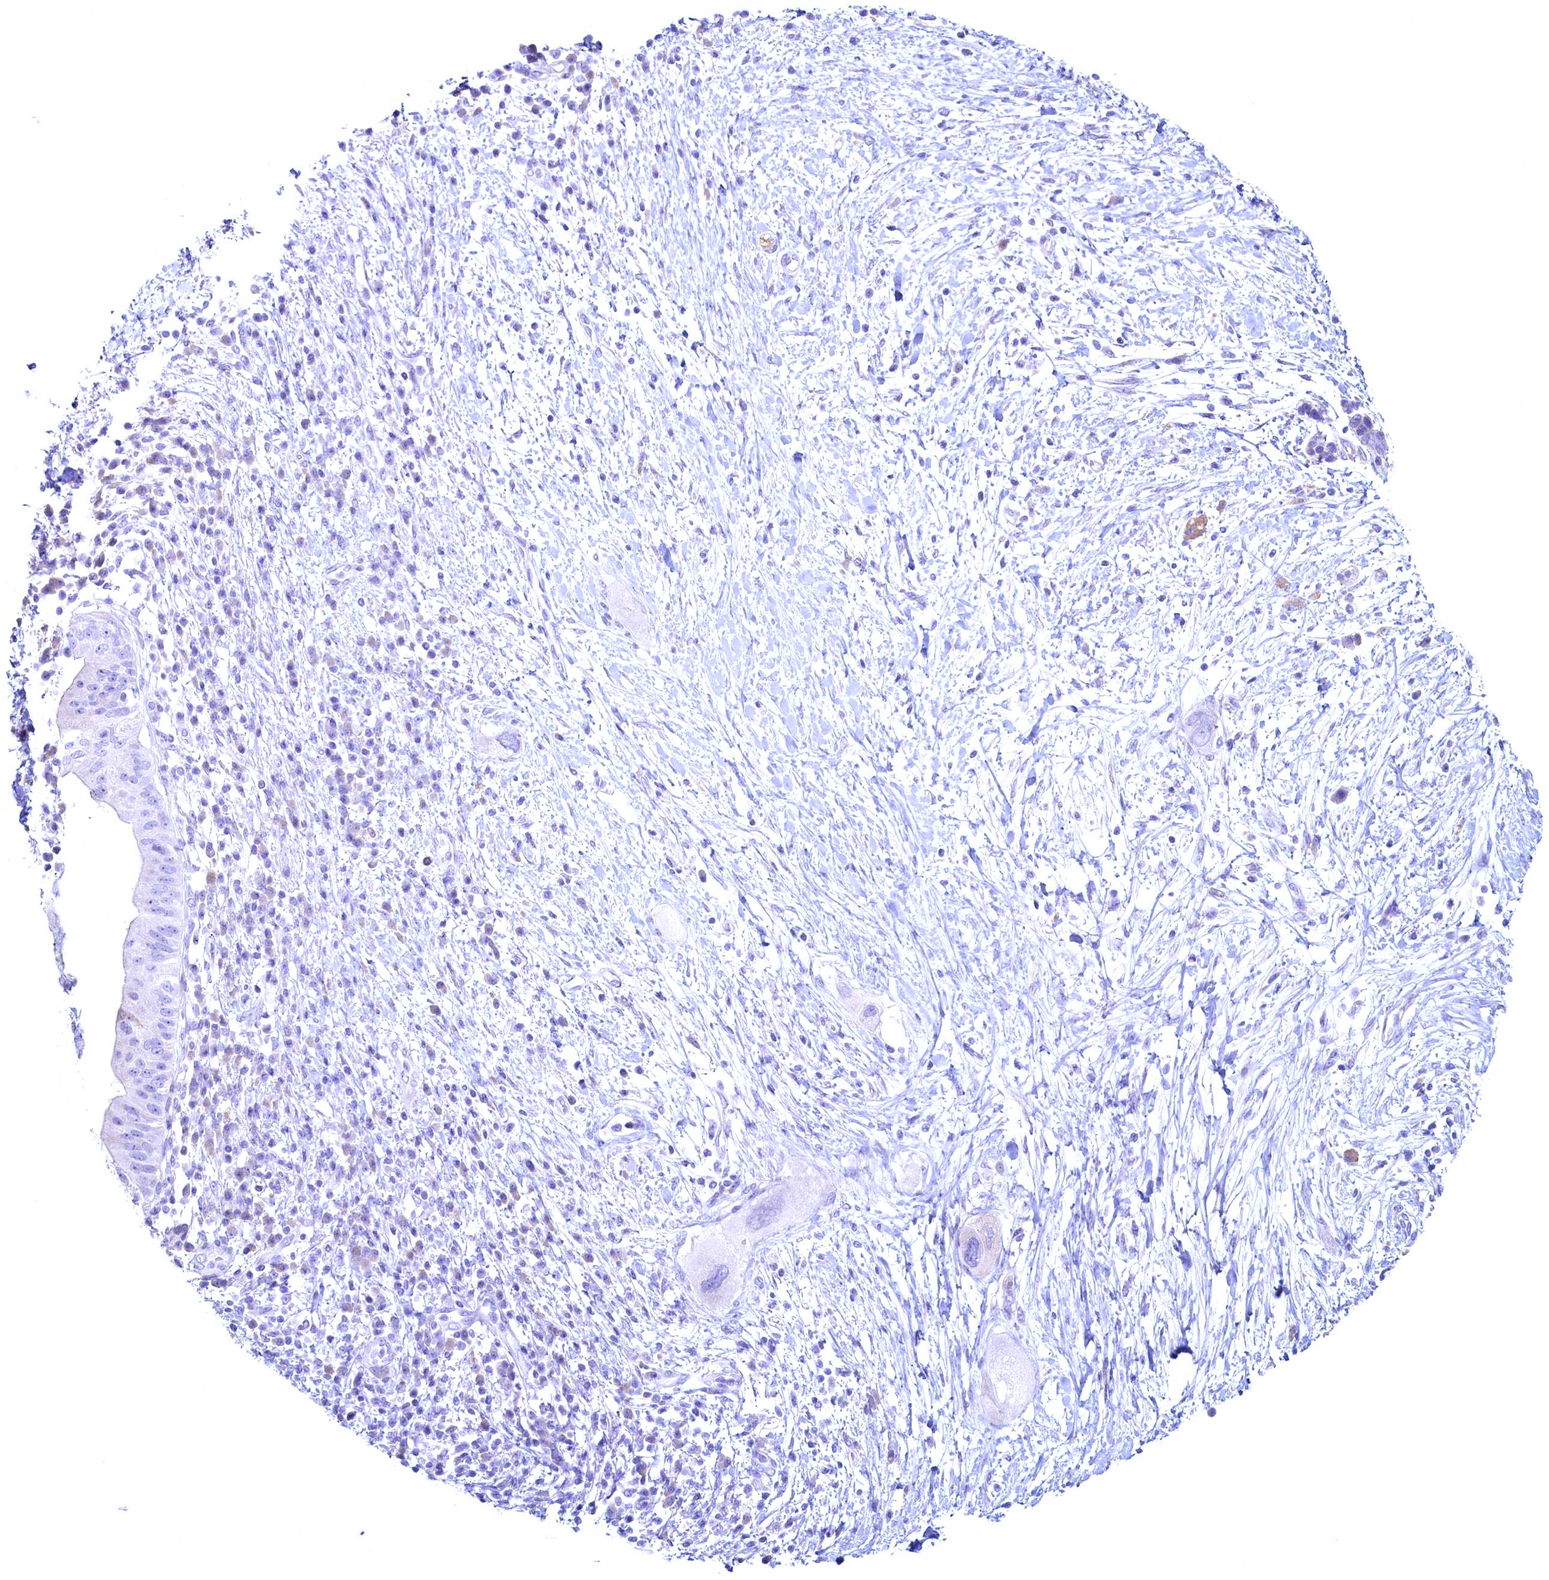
{"staining": {"intensity": "negative", "quantity": "none", "location": "none"}, "tissue": "pancreatic cancer", "cell_type": "Tumor cells", "image_type": "cancer", "snomed": [{"axis": "morphology", "description": "Adenocarcinoma, NOS"}, {"axis": "topography", "description": "Pancreas"}], "caption": "Protein analysis of pancreatic cancer shows no significant staining in tumor cells.", "gene": "MAP1LC3A", "patient": {"sex": "male", "age": 68}}